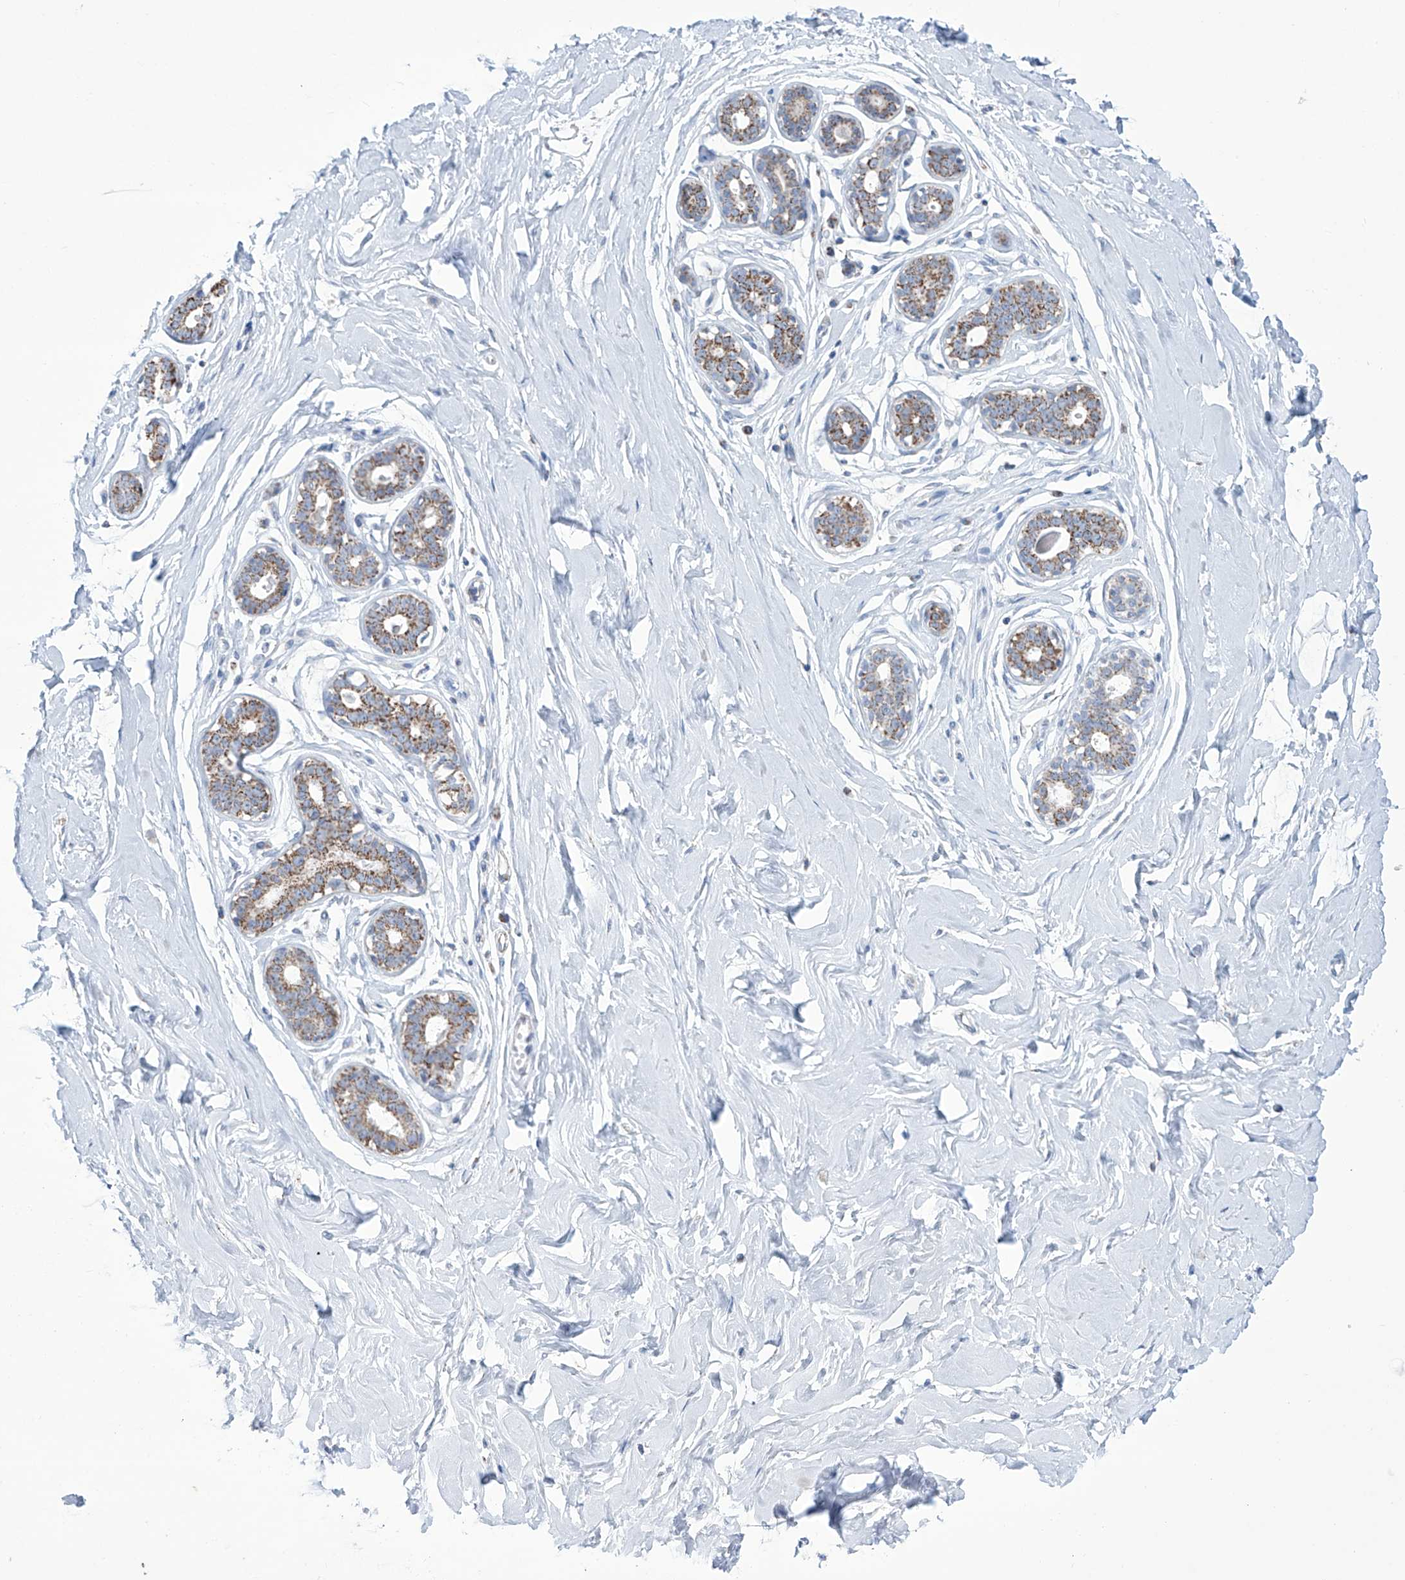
{"staining": {"intensity": "negative", "quantity": "none", "location": "none"}, "tissue": "breast", "cell_type": "Adipocytes", "image_type": "normal", "snomed": [{"axis": "morphology", "description": "Normal tissue, NOS"}, {"axis": "morphology", "description": "Adenoma, NOS"}, {"axis": "topography", "description": "Breast"}], "caption": "Immunohistochemical staining of unremarkable human breast exhibits no significant positivity in adipocytes. The staining was performed using DAB to visualize the protein expression in brown, while the nuclei were stained in blue with hematoxylin (Magnification: 20x).", "gene": "ALDH6A1", "patient": {"sex": "female", "age": 23}}